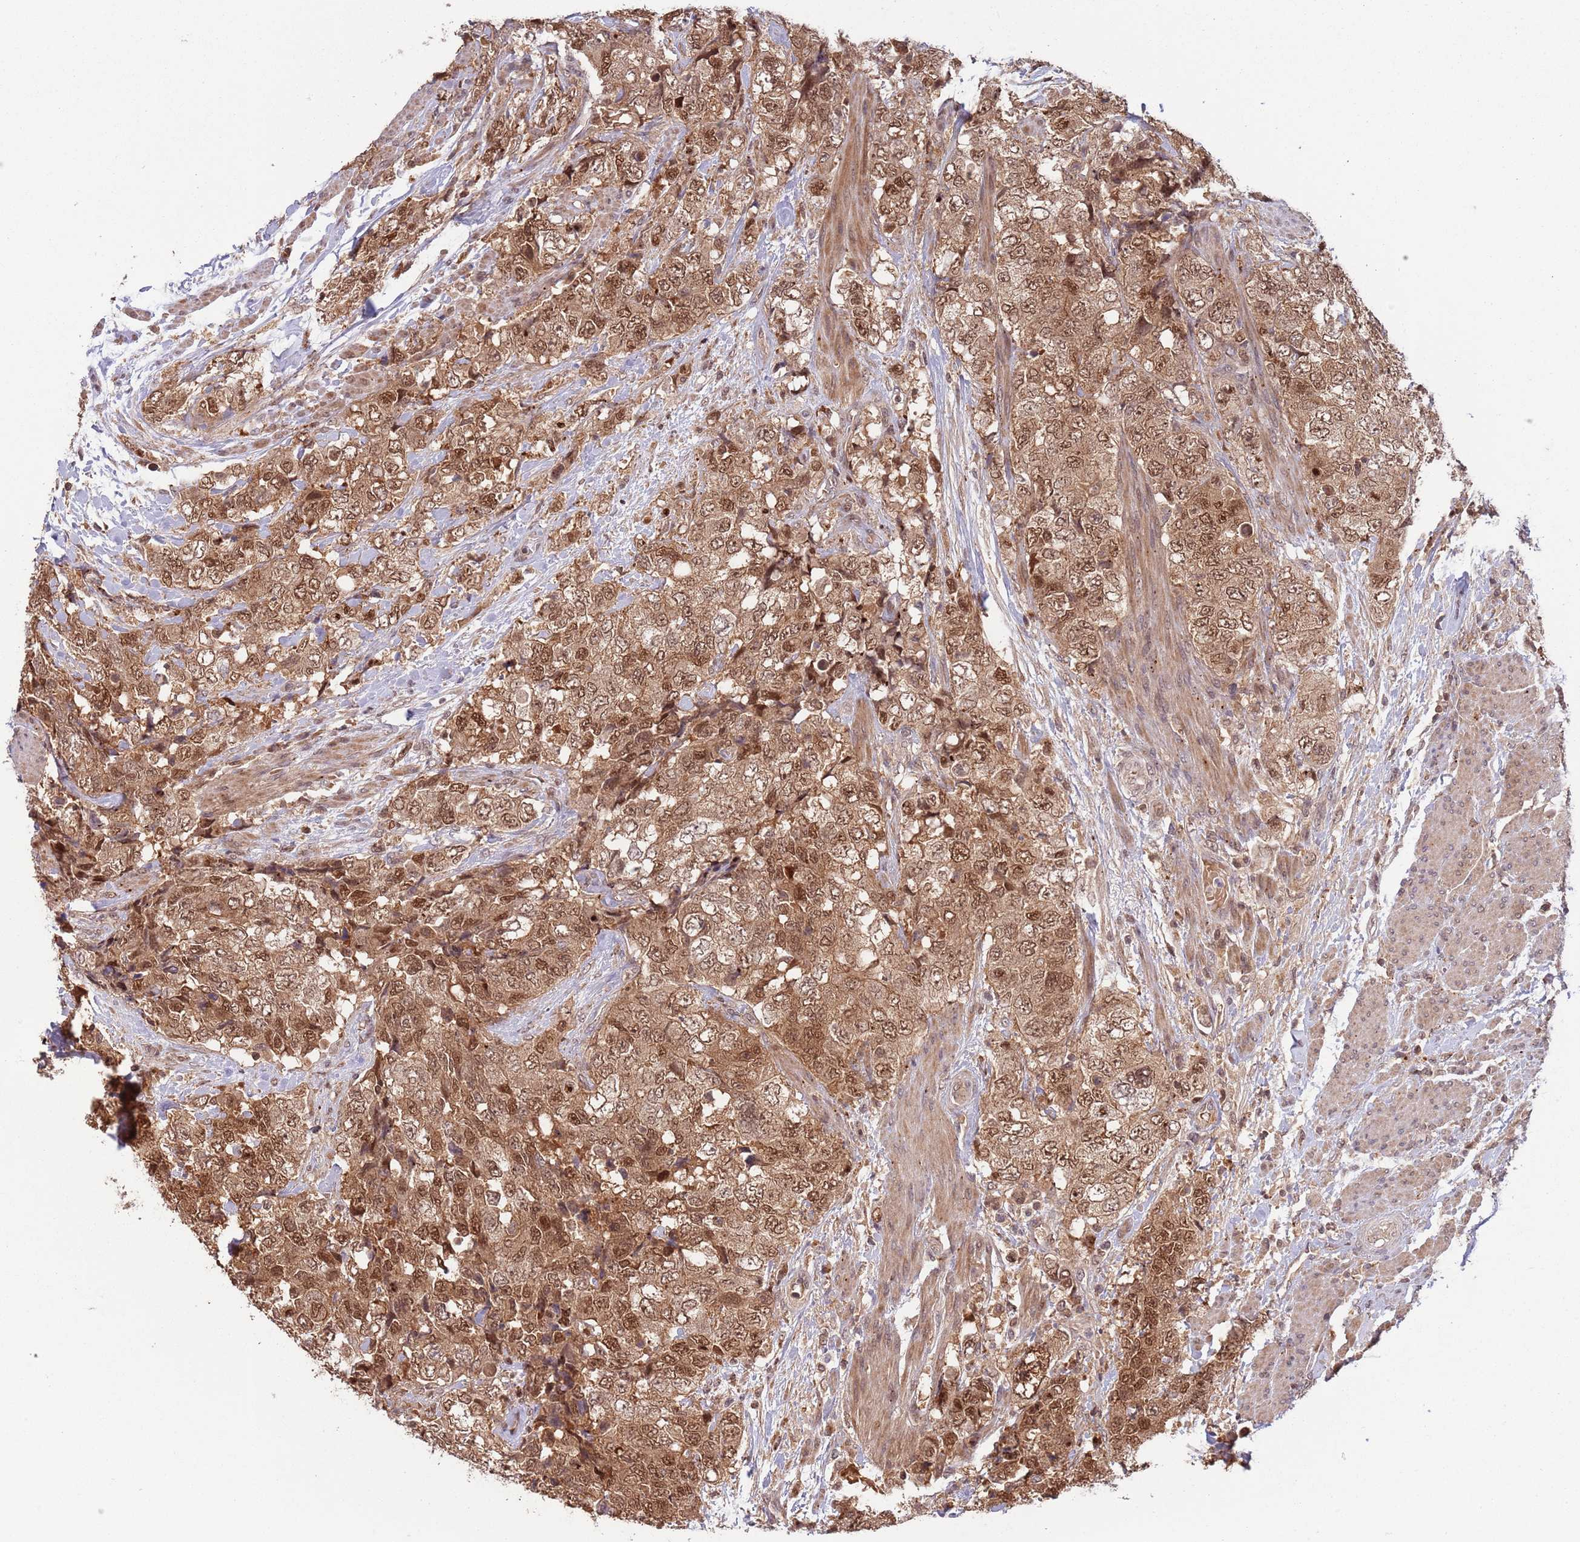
{"staining": {"intensity": "strong", "quantity": ">75%", "location": "cytoplasmic/membranous,nuclear"}, "tissue": "urothelial cancer", "cell_type": "Tumor cells", "image_type": "cancer", "snomed": [{"axis": "morphology", "description": "Urothelial carcinoma, High grade"}, {"axis": "topography", "description": "Urinary bladder"}], "caption": "Brown immunohistochemical staining in urothelial cancer reveals strong cytoplasmic/membranous and nuclear expression in approximately >75% of tumor cells.", "gene": "SALL1", "patient": {"sex": "female", "age": 78}}